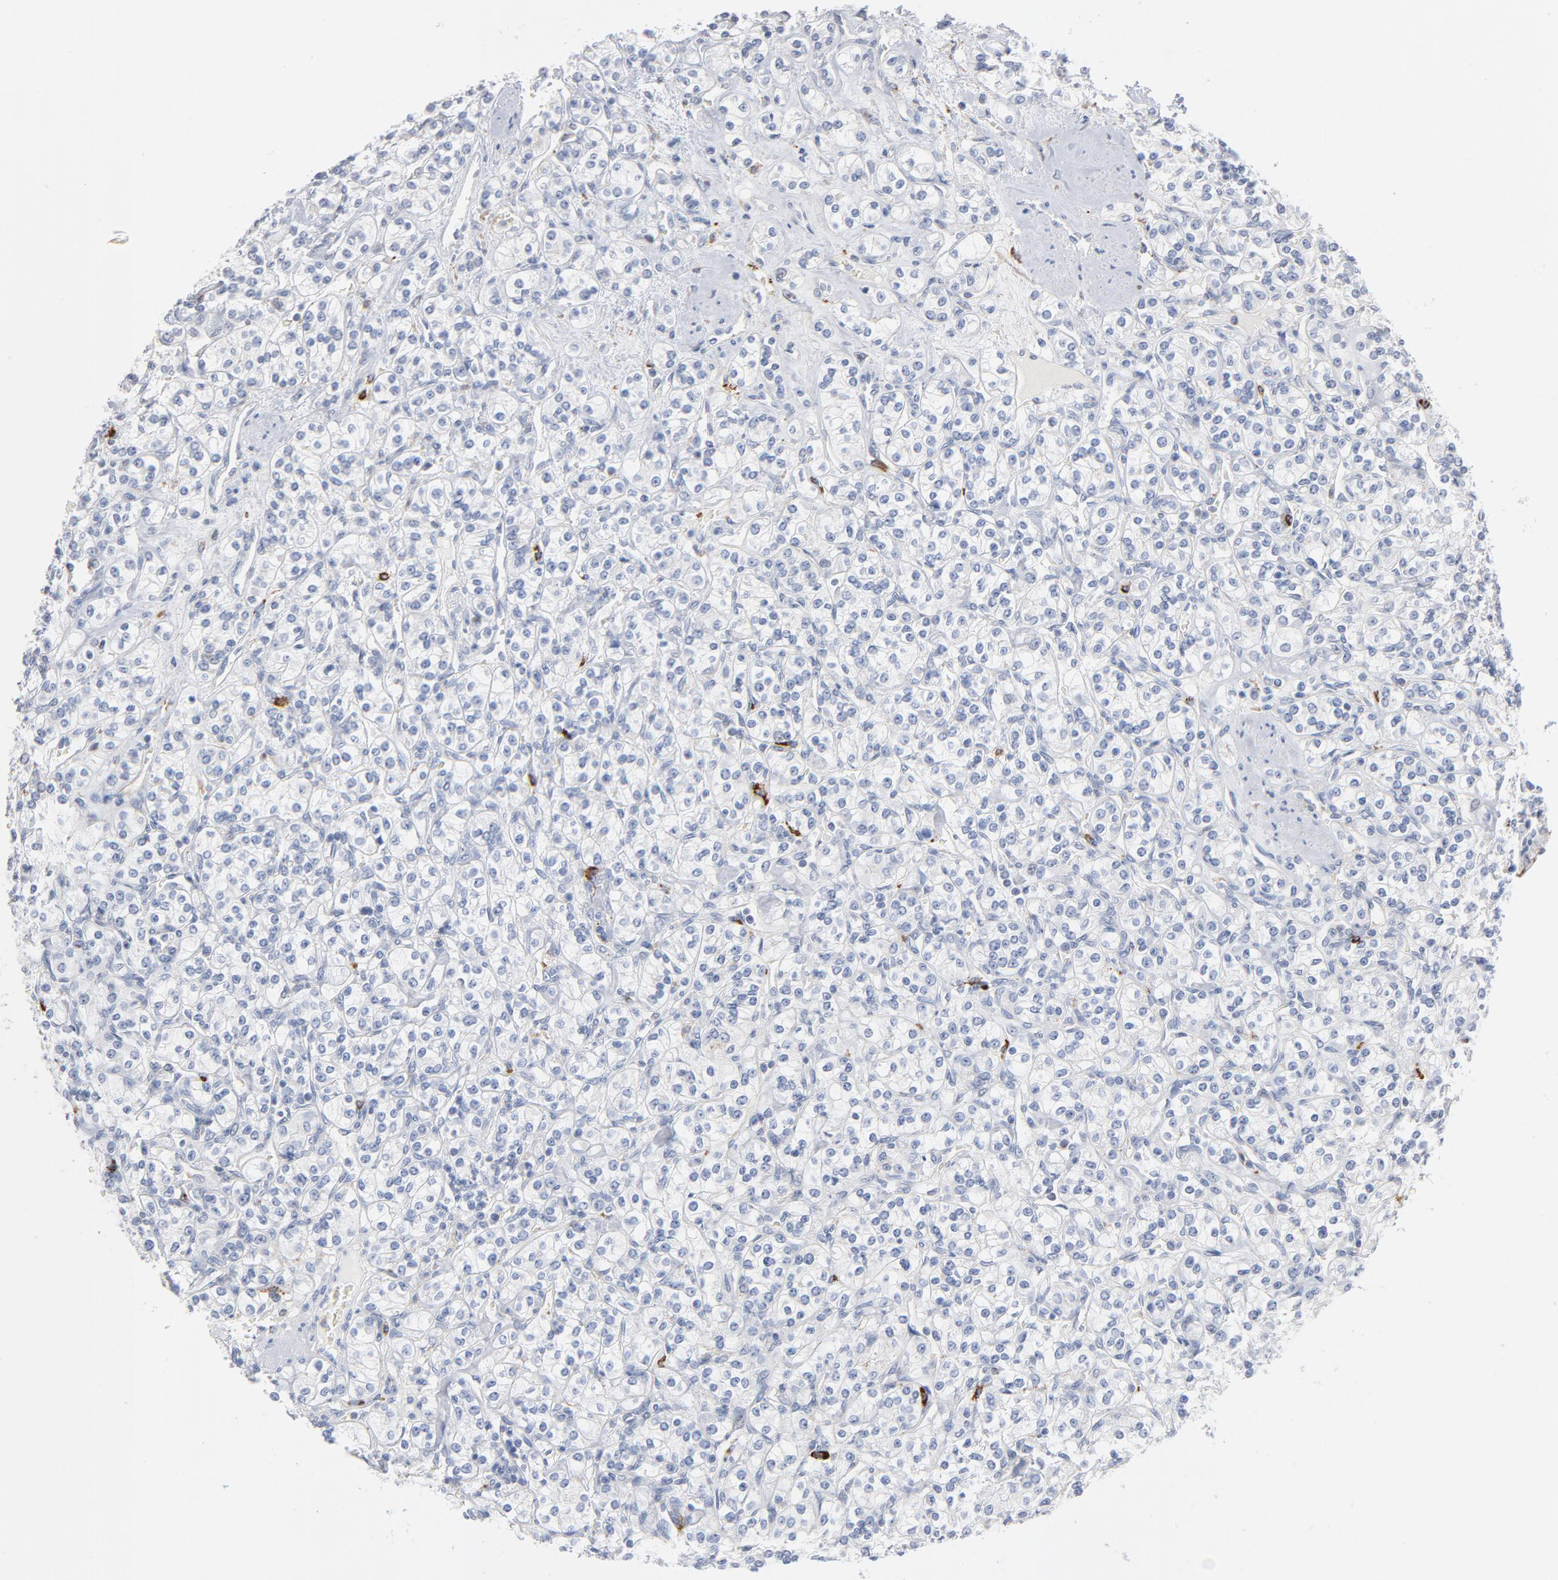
{"staining": {"intensity": "negative", "quantity": "none", "location": "none"}, "tissue": "renal cancer", "cell_type": "Tumor cells", "image_type": "cancer", "snomed": [{"axis": "morphology", "description": "Adenocarcinoma, NOS"}, {"axis": "topography", "description": "Kidney"}], "caption": "Immunohistochemical staining of human adenocarcinoma (renal) demonstrates no significant expression in tumor cells.", "gene": "LTBP2", "patient": {"sex": "male", "age": 77}}